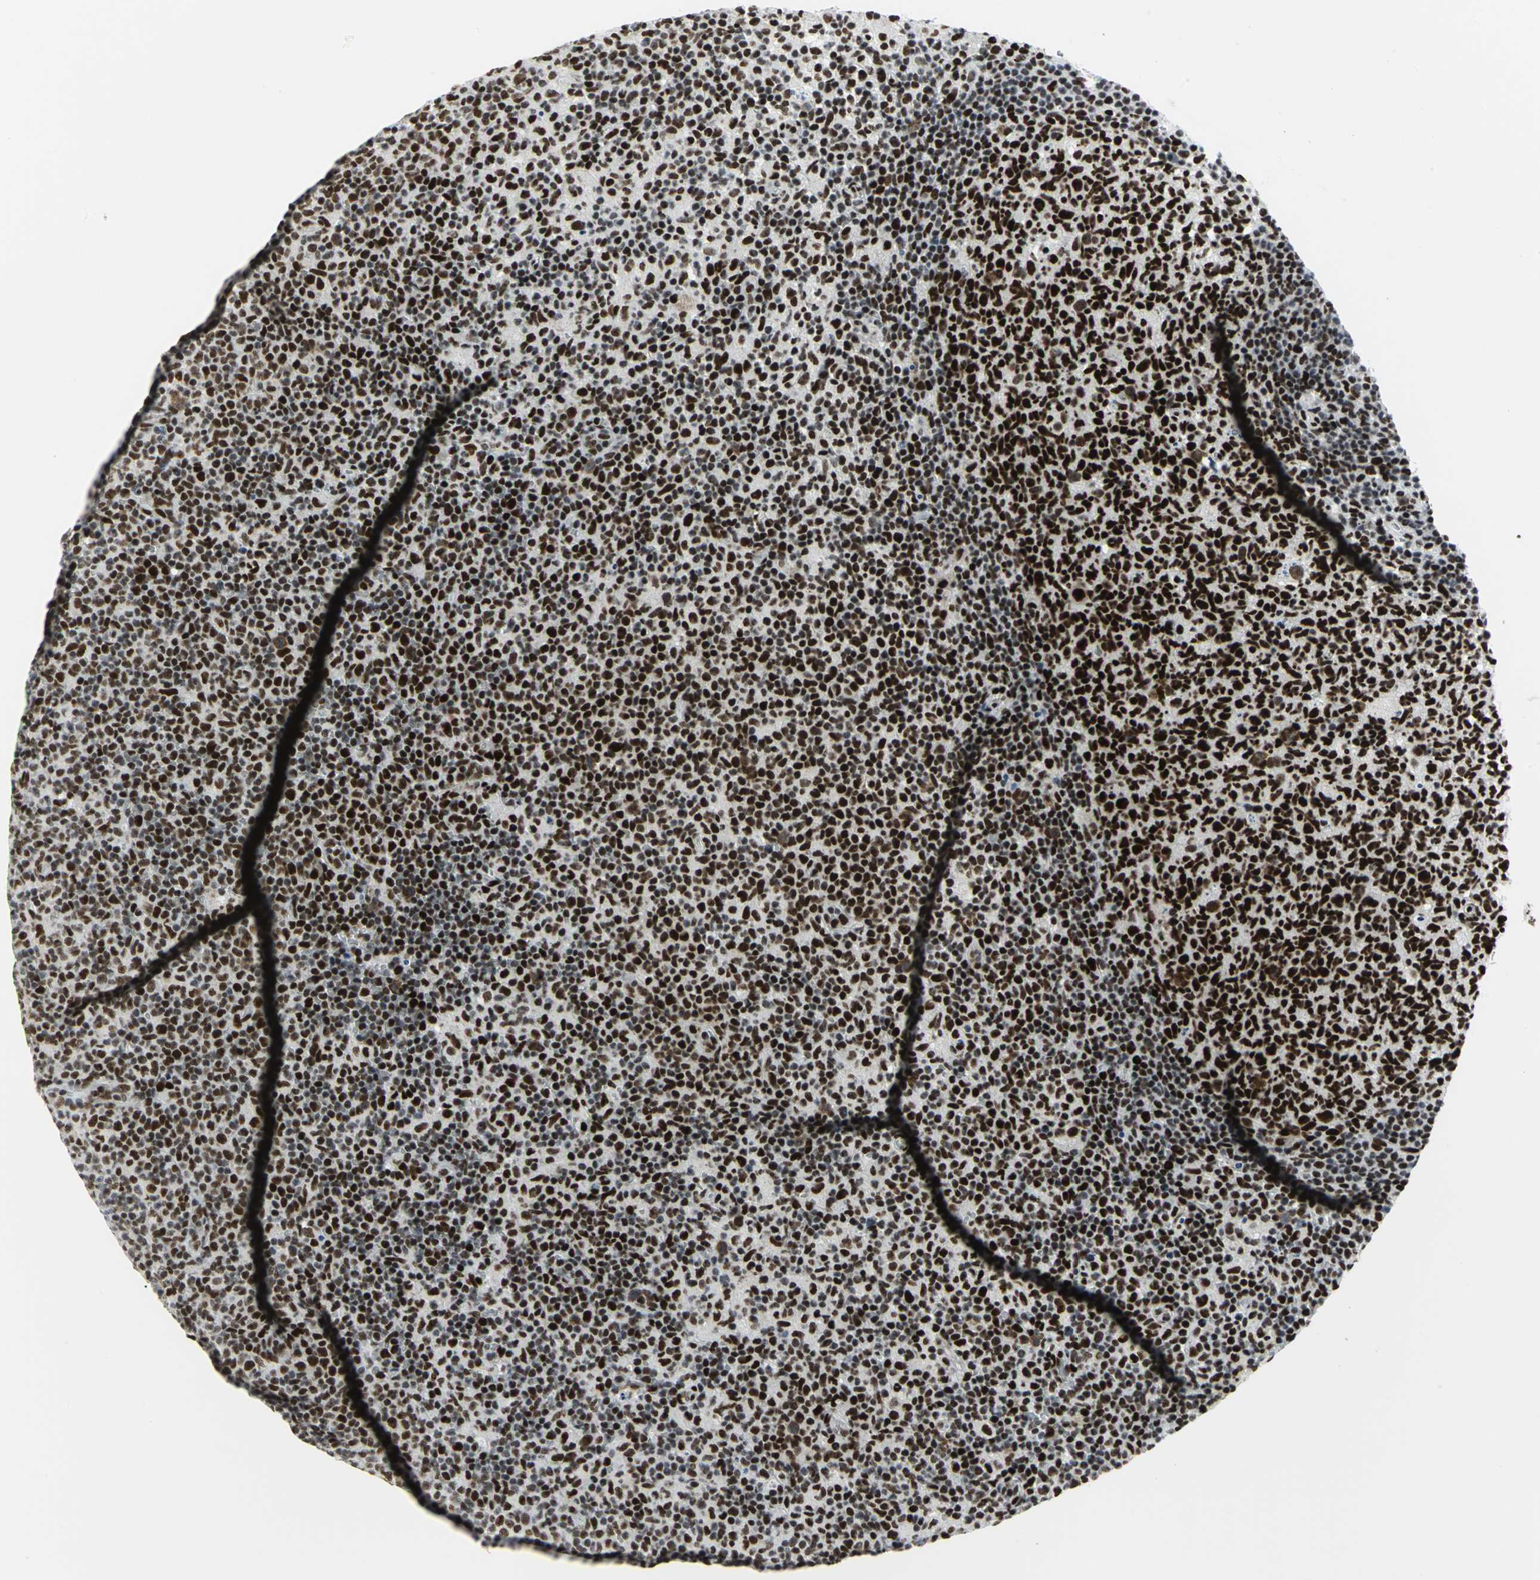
{"staining": {"intensity": "strong", "quantity": ">75%", "location": "nuclear"}, "tissue": "lymph node", "cell_type": "Germinal center cells", "image_type": "normal", "snomed": [{"axis": "morphology", "description": "Normal tissue, NOS"}, {"axis": "morphology", "description": "Inflammation, NOS"}, {"axis": "topography", "description": "Lymph node"}], "caption": "A high amount of strong nuclear expression is identified in approximately >75% of germinal center cells in unremarkable lymph node.", "gene": "SMARCA4", "patient": {"sex": "male", "age": 55}}